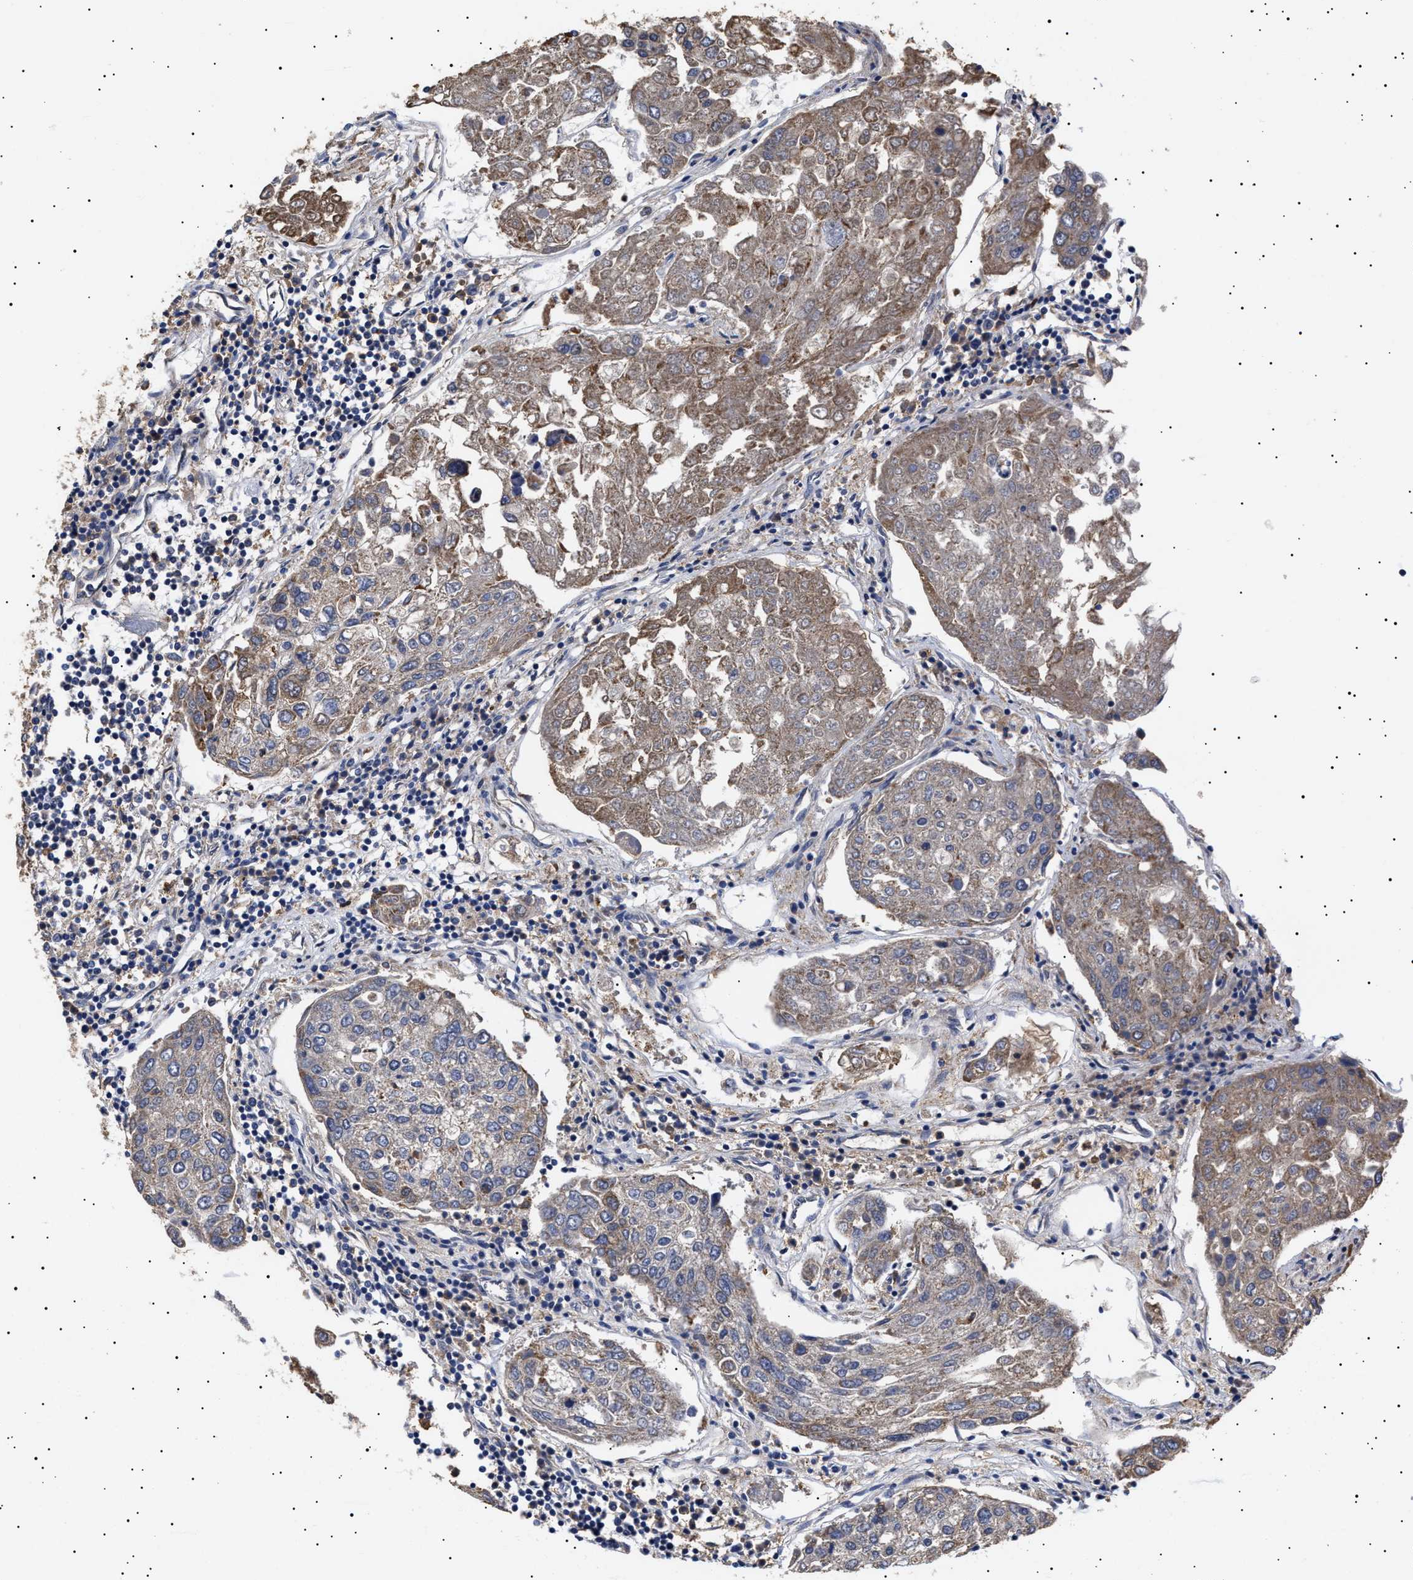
{"staining": {"intensity": "moderate", "quantity": "<25%", "location": "cytoplasmic/membranous"}, "tissue": "urothelial cancer", "cell_type": "Tumor cells", "image_type": "cancer", "snomed": [{"axis": "morphology", "description": "Urothelial carcinoma, High grade"}, {"axis": "topography", "description": "Lymph node"}, {"axis": "topography", "description": "Urinary bladder"}], "caption": "Urothelial cancer tissue reveals moderate cytoplasmic/membranous positivity in approximately <25% of tumor cells, visualized by immunohistochemistry. The protein of interest is shown in brown color, while the nuclei are stained blue.", "gene": "KRBA1", "patient": {"sex": "male", "age": 51}}